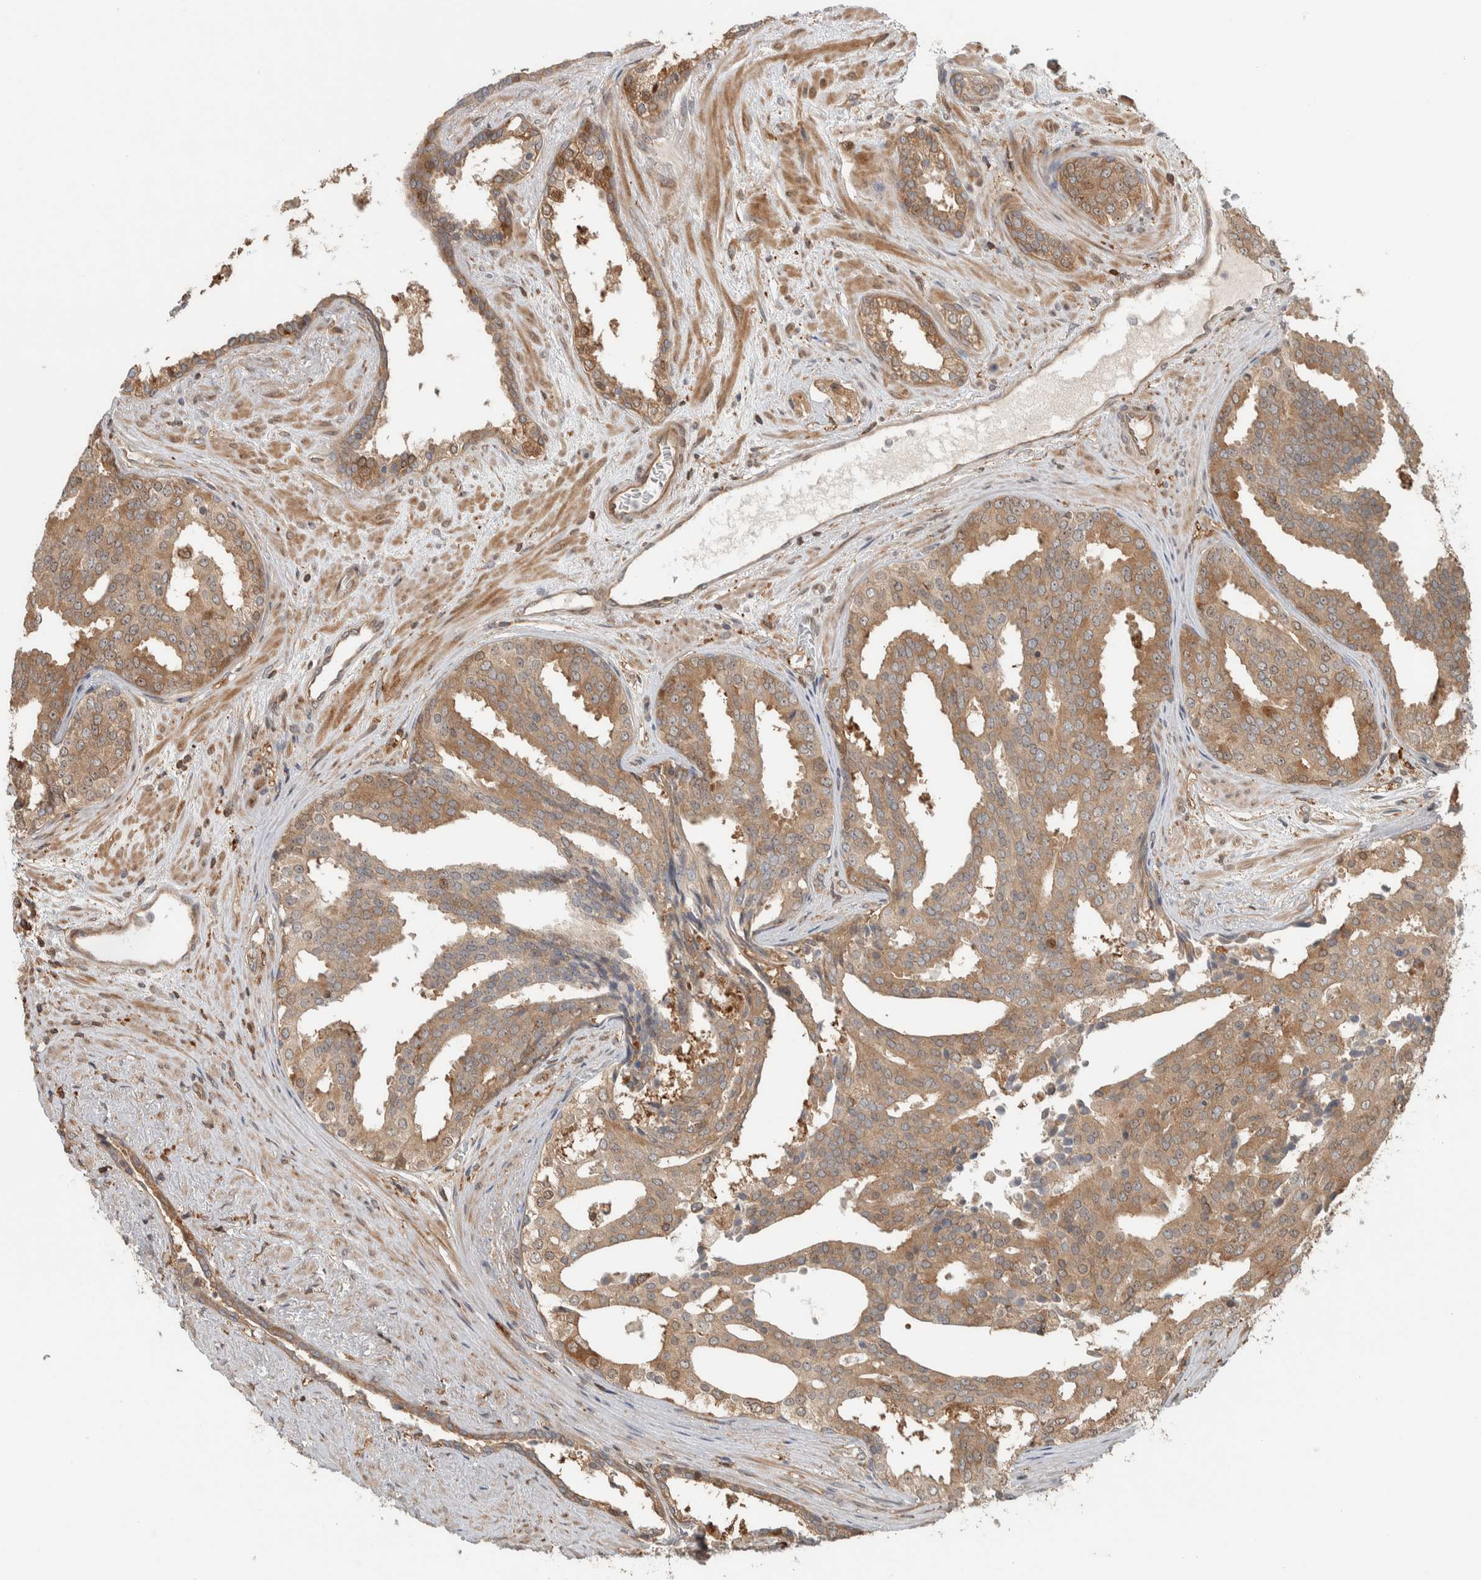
{"staining": {"intensity": "moderate", "quantity": ">75%", "location": "cytoplasmic/membranous"}, "tissue": "prostate cancer", "cell_type": "Tumor cells", "image_type": "cancer", "snomed": [{"axis": "morphology", "description": "Adenocarcinoma, High grade"}, {"axis": "topography", "description": "Prostate"}], "caption": "The image exhibits immunohistochemical staining of adenocarcinoma (high-grade) (prostate). There is moderate cytoplasmic/membranous positivity is seen in about >75% of tumor cells.", "gene": "CNTROB", "patient": {"sex": "male", "age": 71}}